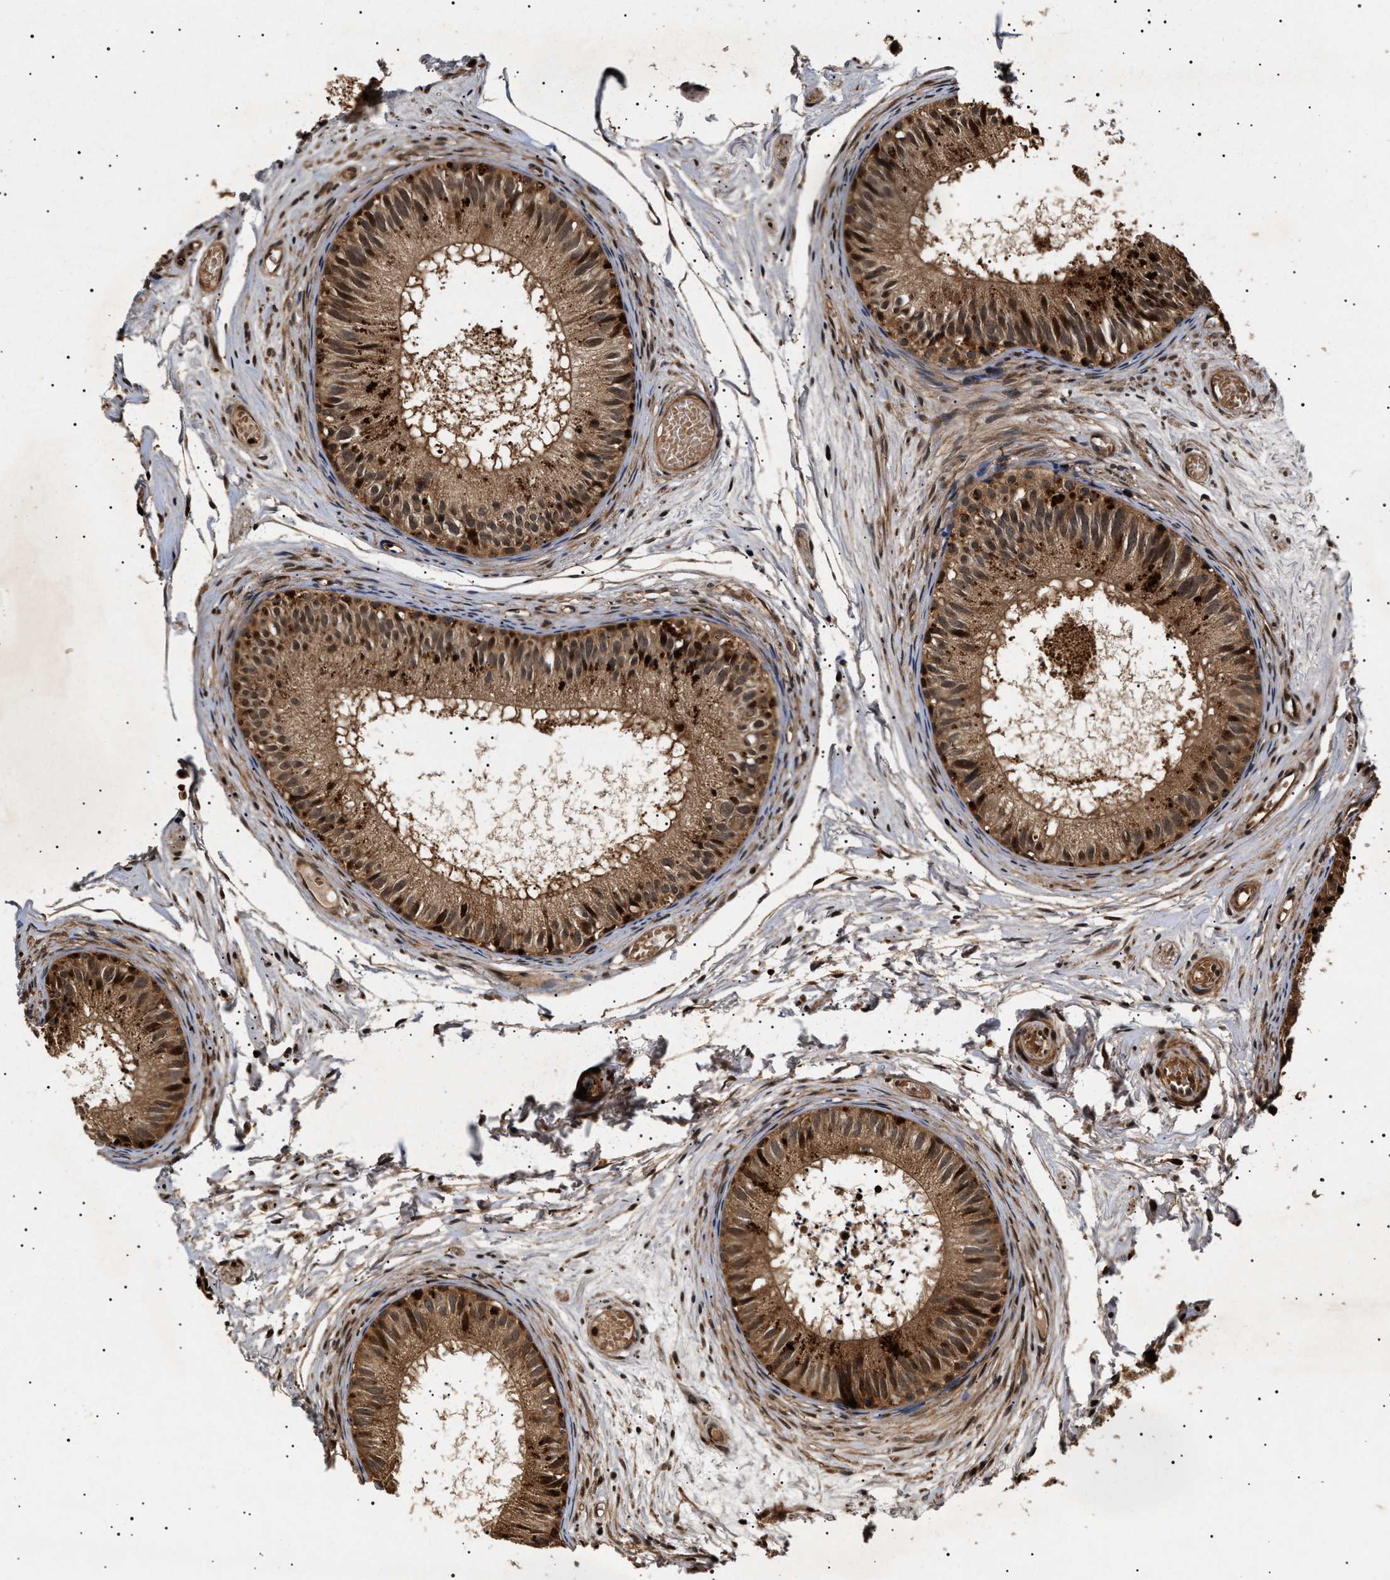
{"staining": {"intensity": "moderate", "quantity": ">75%", "location": "cytoplasmic/membranous,nuclear"}, "tissue": "epididymis", "cell_type": "Glandular cells", "image_type": "normal", "snomed": [{"axis": "morphology", "description": "Normal tissue, NOS"}, {"axis": "topography", "description": "Epididymis"}], "caption": "Immunohistochemistry image of unremarkable epididymis stained for a protein (brown), which exhibits medium levels of moderate cytoplasmic/membranous,nuclear staining in approximately >75% of glandular cells.", "gene": "KIF21A", "patient": {"sex": "male", "age": 46}}